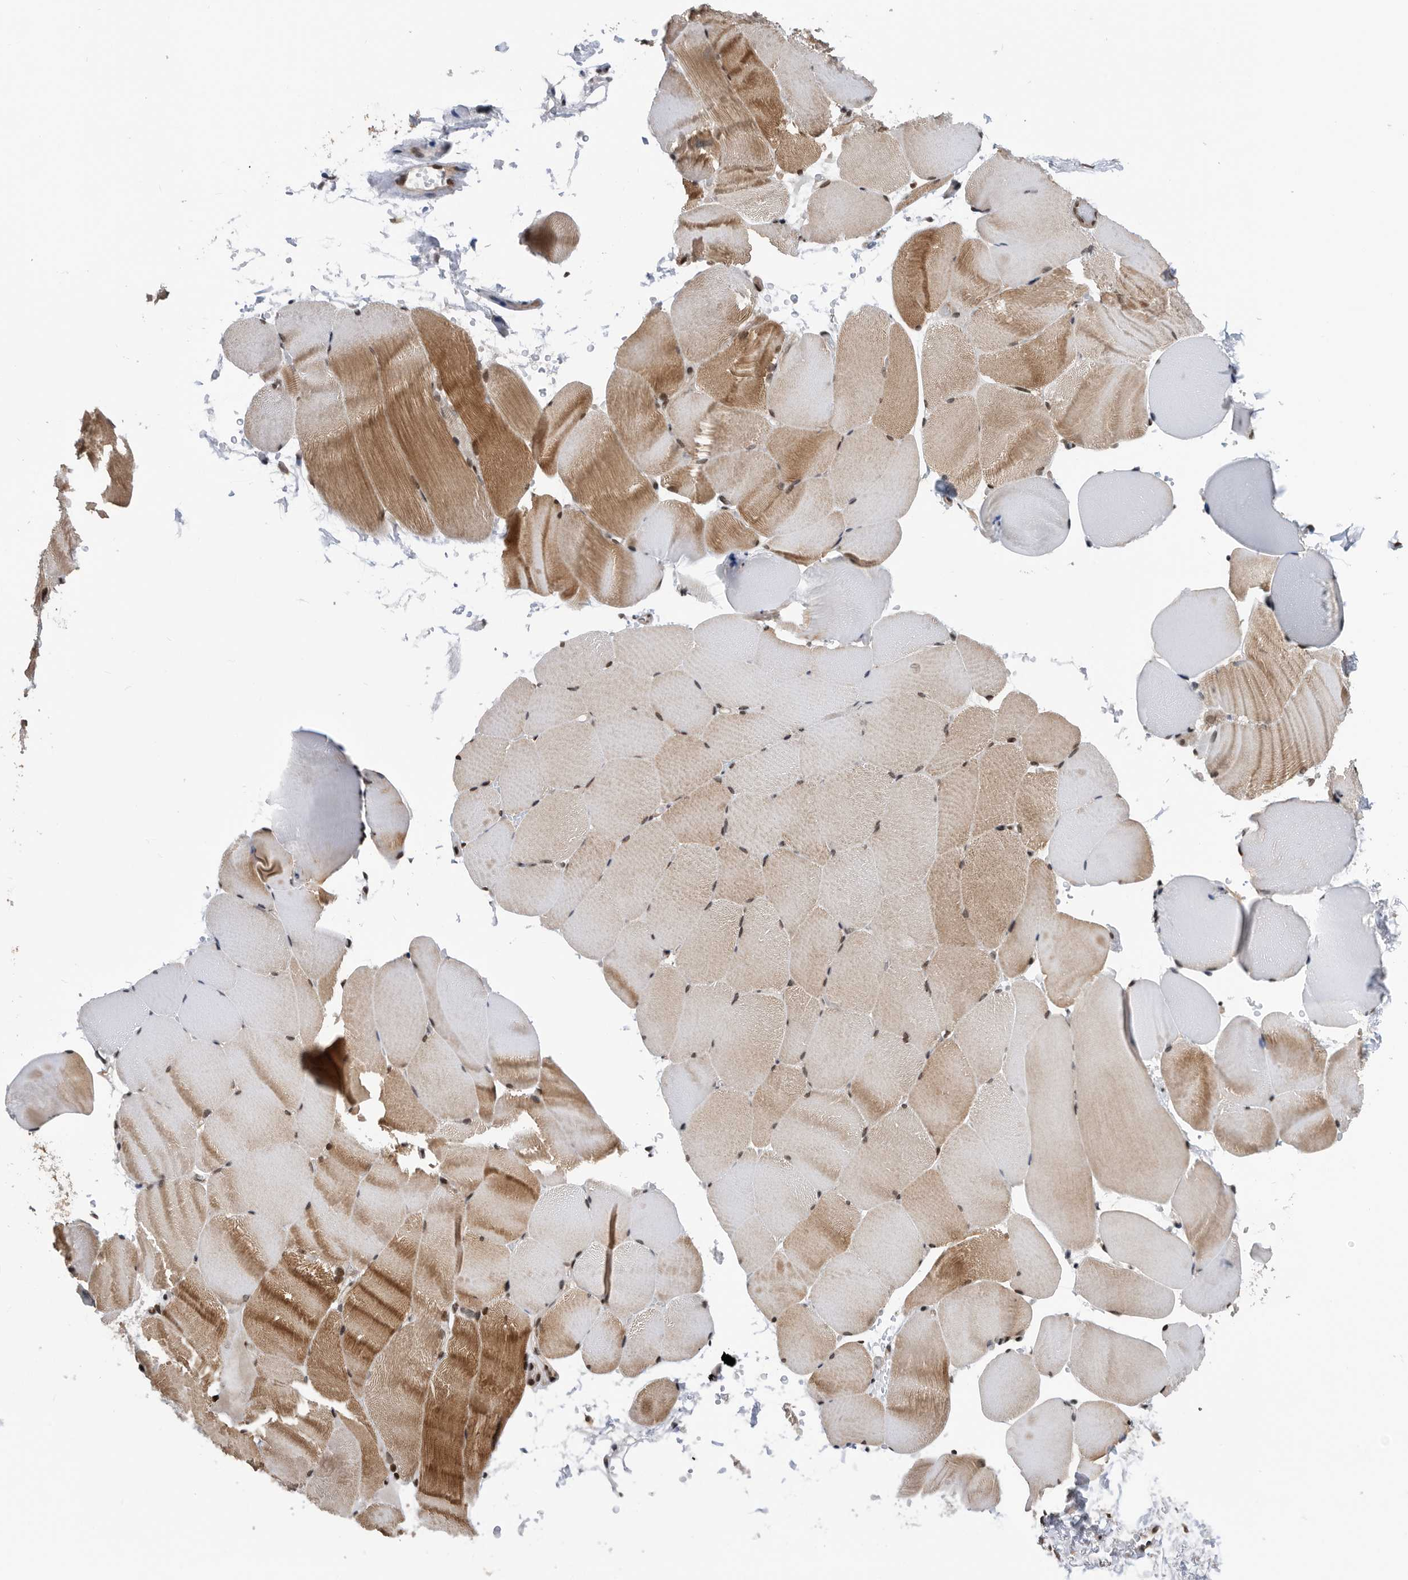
{"staining": {"intensity": "moderate", "quantity": "<25%", "location": "cytoplasmic/membranous,nuclear"}, "tissue": "skeletal muscle", "cell_type": "Myocytes", "image_type": "normal", "snomed": [{"axis": "morphology", "description": "Normal tissue, NOS"}, {"axis": "topography", "description": "Skeletal muscle"}, {"axis": "topography", "description": "Parathyroid gland"}], "caption": "Brown immunohistochemical staining in unremarkable human skeletal muscle displays moderate cytoplasmic/membranous,nuclear expression in about <25% of myocytes.", "gene": "SNRNP48", "patient": {"sex": "female", "age": 37}}